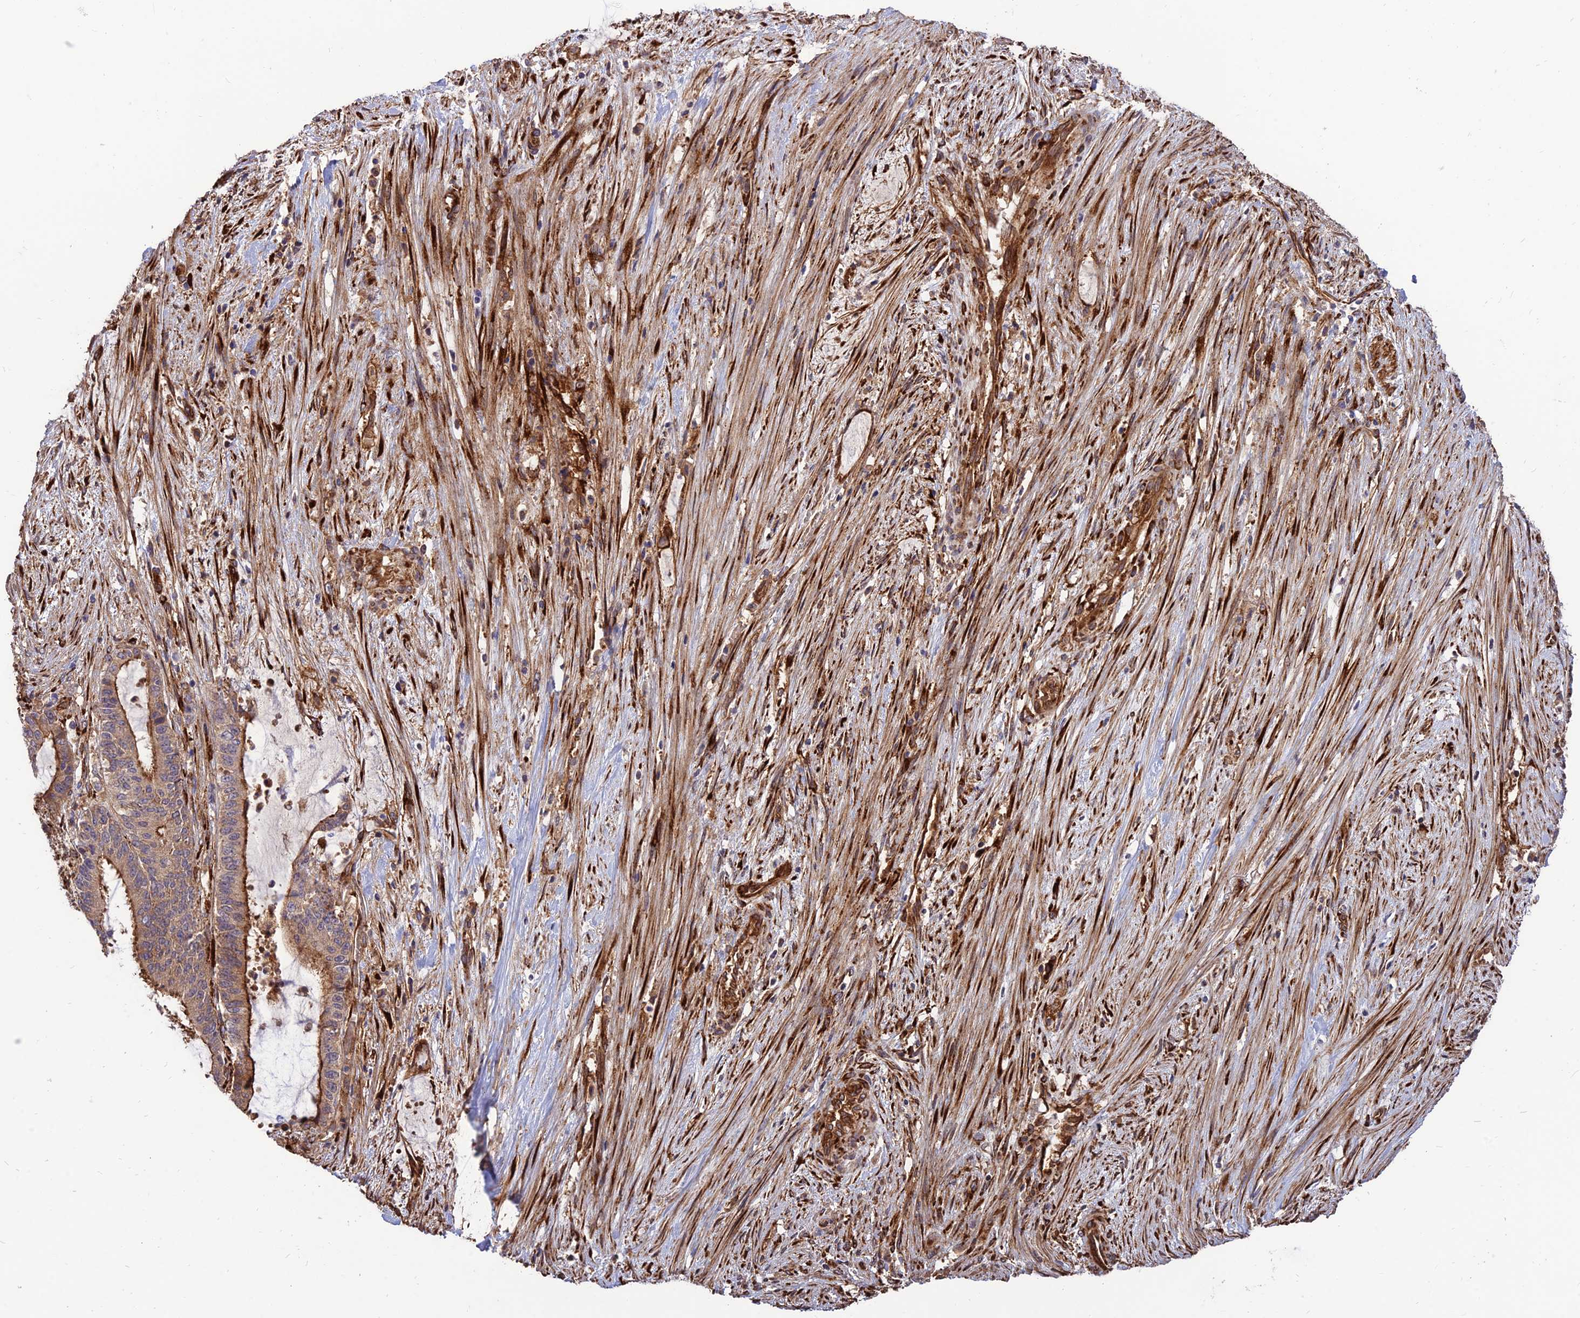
{"staining": {"intensity": "strong", "quantity": "25%-75%", "location": "cytoplasmic/membranous"}, "tissue": "liver cancer", "cell_type": "Tumor cells", "image_type": "cancer", "snomed": [{"axis": "morphology", "description": "Normal tissue, NOS"}, {"axis": "morphology", "description": "Cholangiocarcinoma"}, {"axis": "topography", "description": "Liver"}, {"axis": "topography", "description": "Peripheral nerve tissue"}], "caption": "Immunohistochemical staining of human cholangiocarcinoma (liver) shows high levels of strong cytoplasmic/membranous expression in approximately 25%-75% of tumor cells. The staining is performed using DAB brown chromogen to label protein expression. The nuclei are counter-stained blue using hematoxylin.", "gene": "CRTAP", "patient": {"sex": "female", "age": 73}}